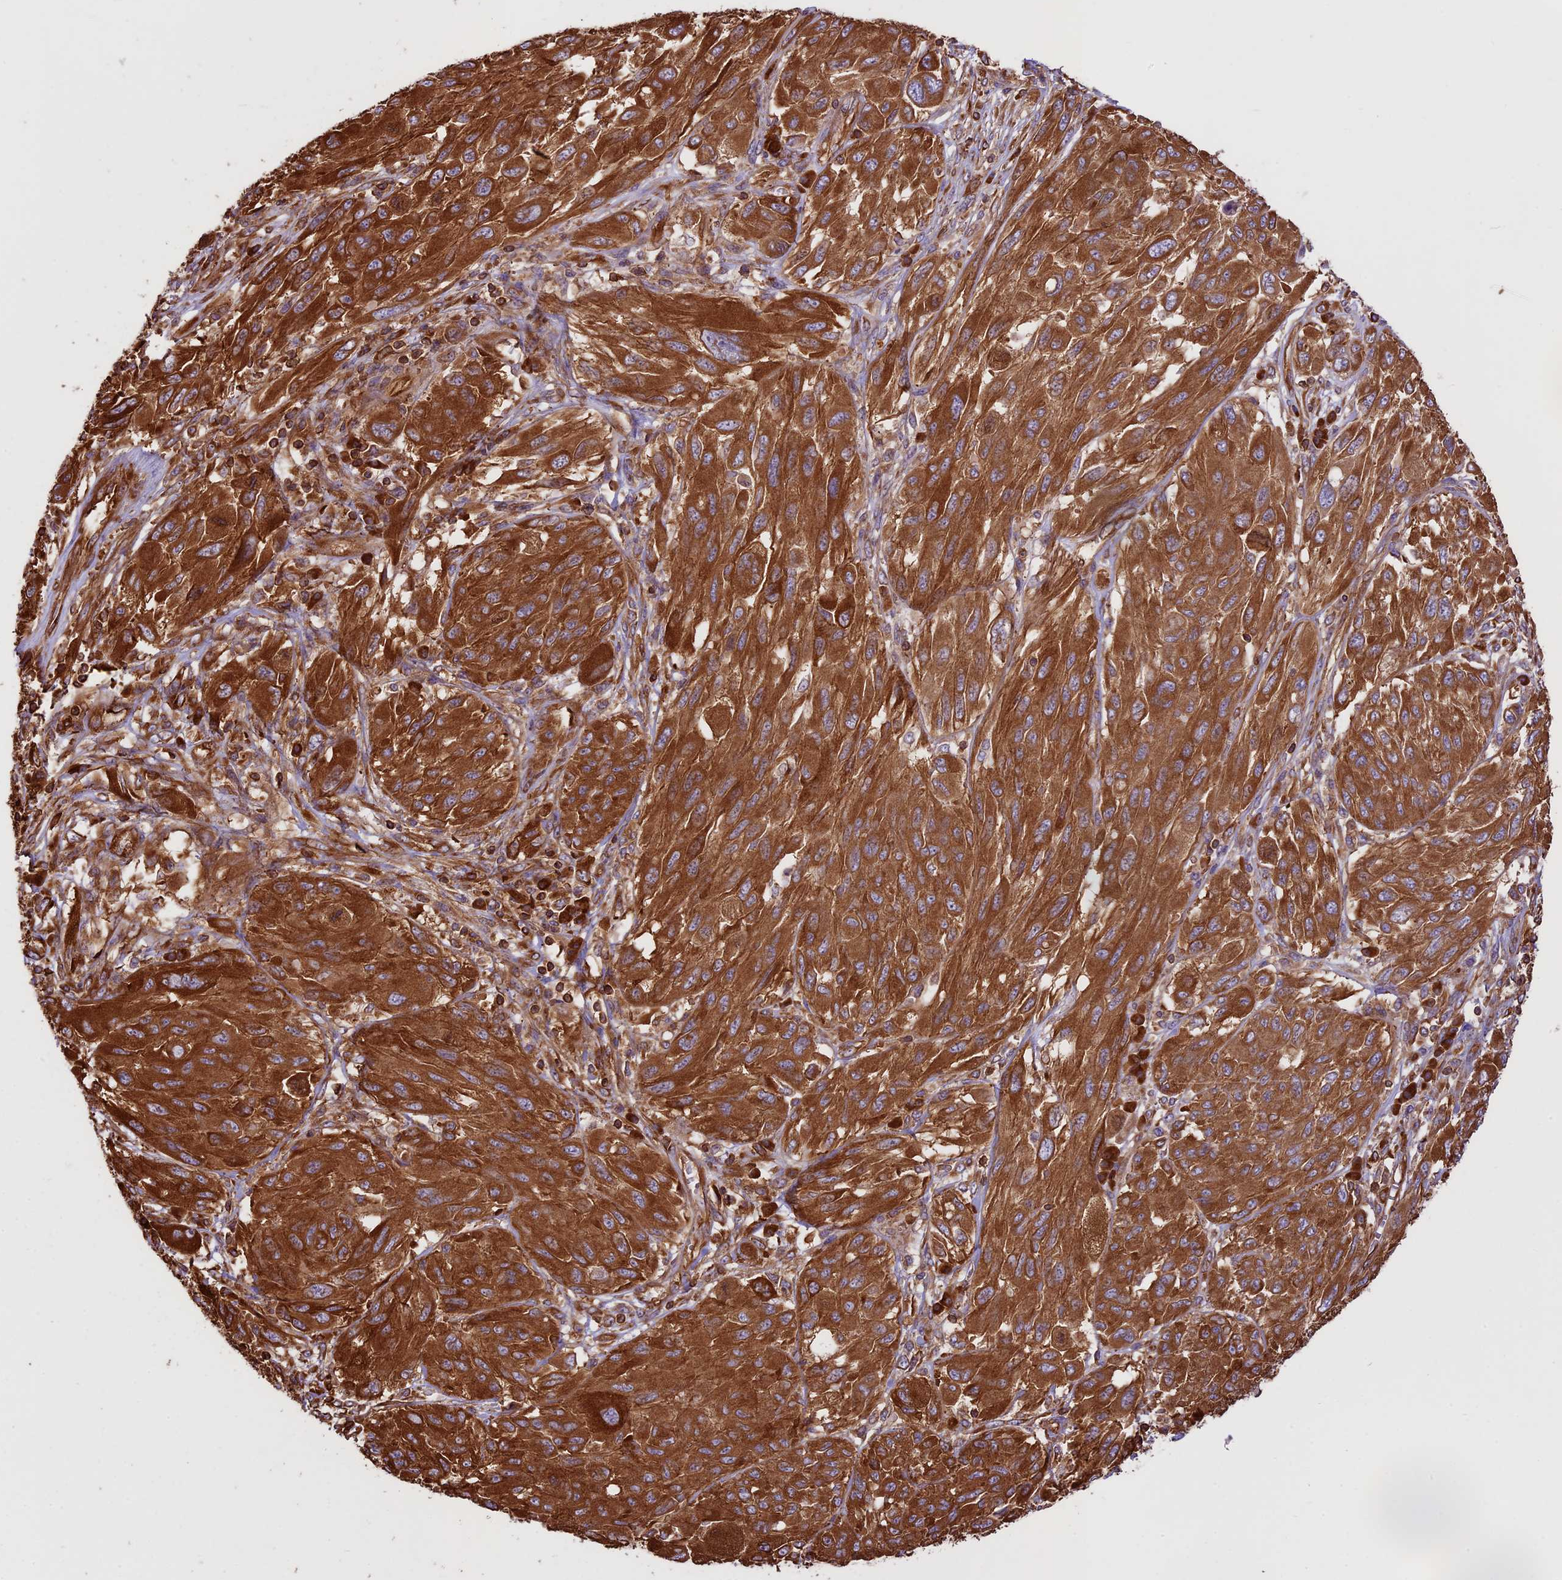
{"staining": {"intensity": "strong", "quantity": ">75%", "location": "cytoplasmic/membranous"}, "tissue": "melanoma", "cell_type": "Tumor cells", "image_type": "cancer", "snomed": [{"axis": "morphology", "description": "Malignant melanoma, NOS"}, {"axis": "topography", "description": "Skin"}], "caption": "Malignant melanoma stained with a protein marker reveals strong staining in tumor cells.", "gene": "KARS1", "patient": {"sex": "female", "age": 91}}